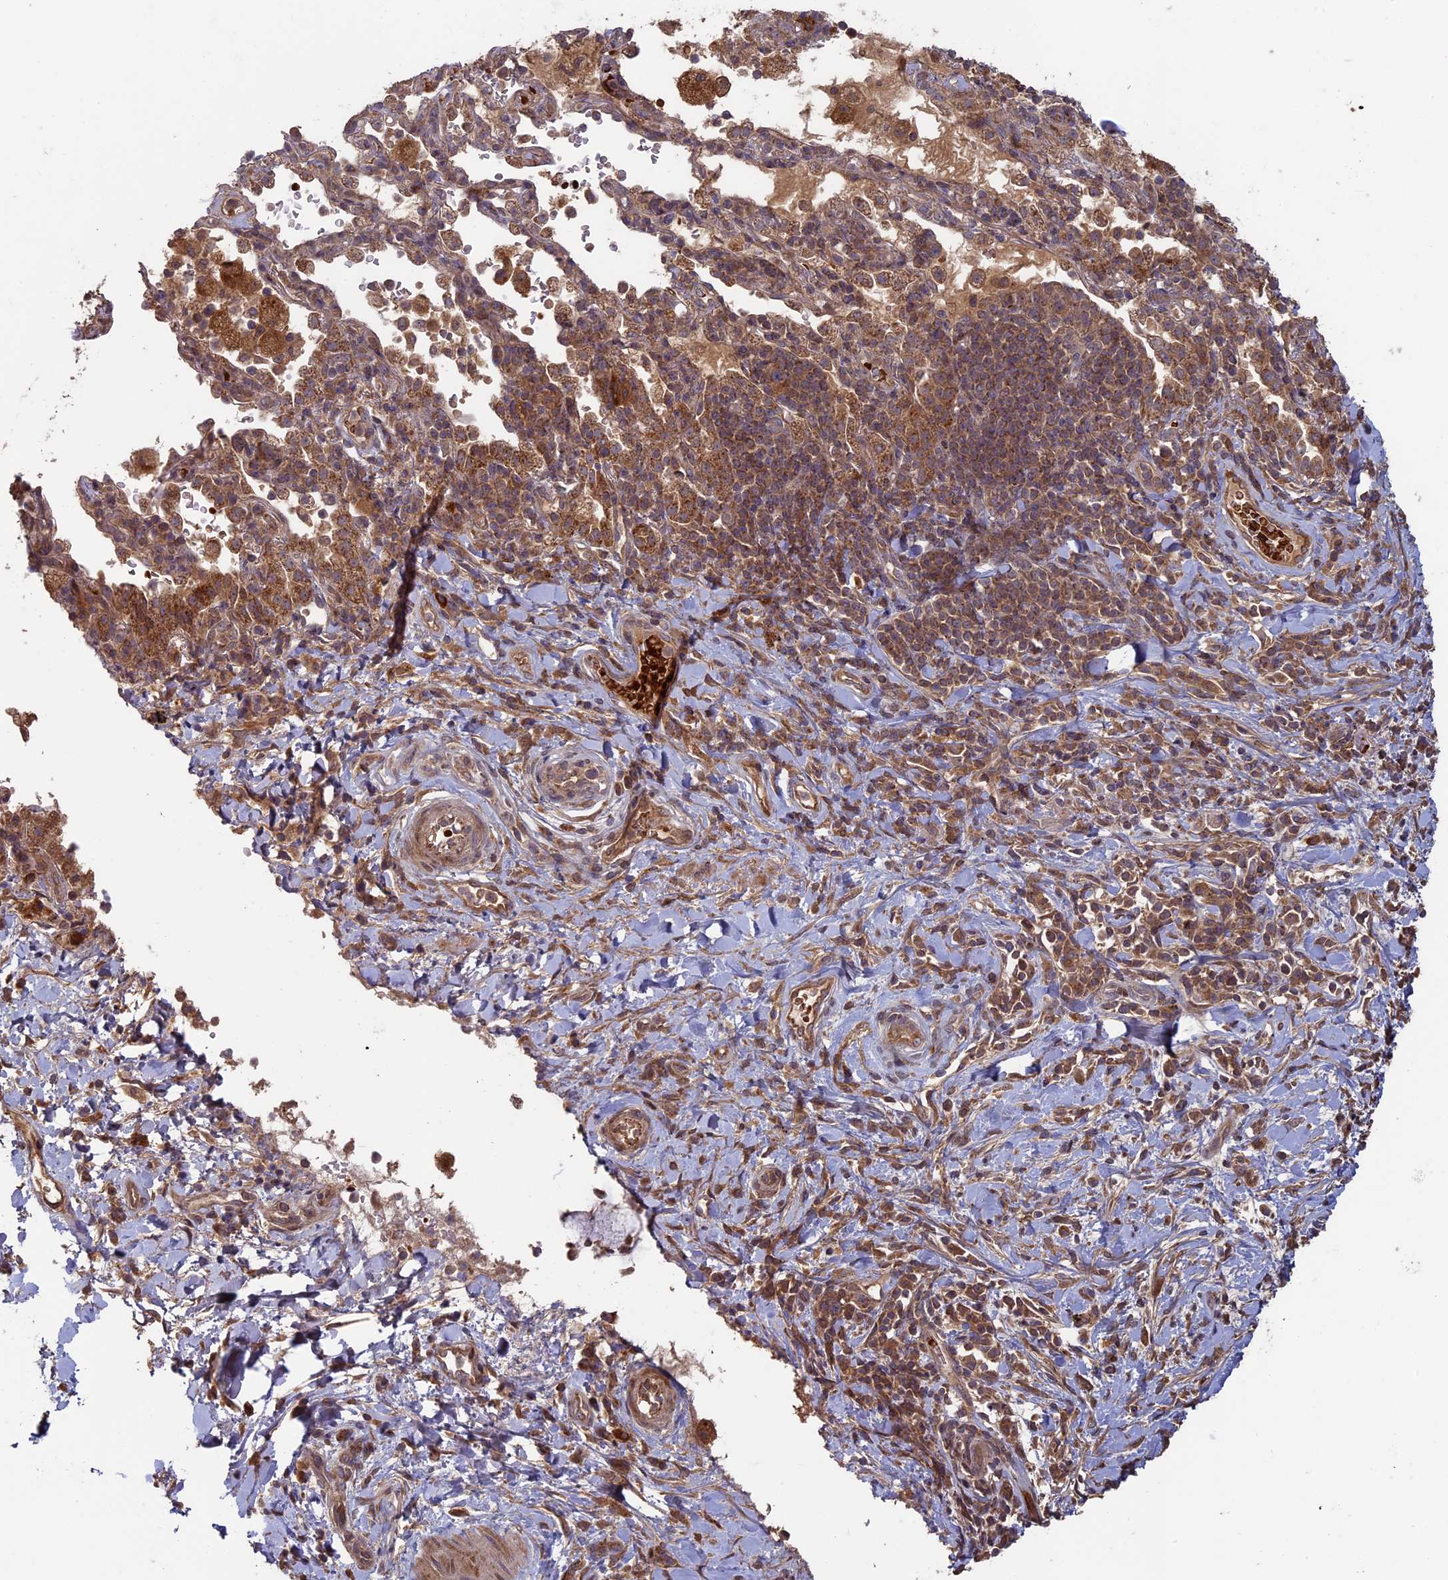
{"staining": {"intensity": "moderate", "quantity": ">75%", "location": "cytoplasmic/membranous"}, "tissue": "adipose tissue", "cell_type": "Adipocytes", "image_type": "normal", "snomed": [{"axis": "morphology", "description": "Normal tissue, NOS"}, {"axis": "morphology", "description": "Squamous cell carcinoma, NOS"}, {"axis": "topography", "description": "Bronchus"}, {"axis": "topography", "description": "Lung"}], "caption": "Immunohistochemistry (IHC) micrograph of unremarkable human adipose tissue stained for a protein (brown), which demonstrates medium levels of moderate cytoplasmic/membranous positivity in about >75% of adipocytes.", "gene": "RCCD1", "patient": {"sex": "male", "age": 64}}